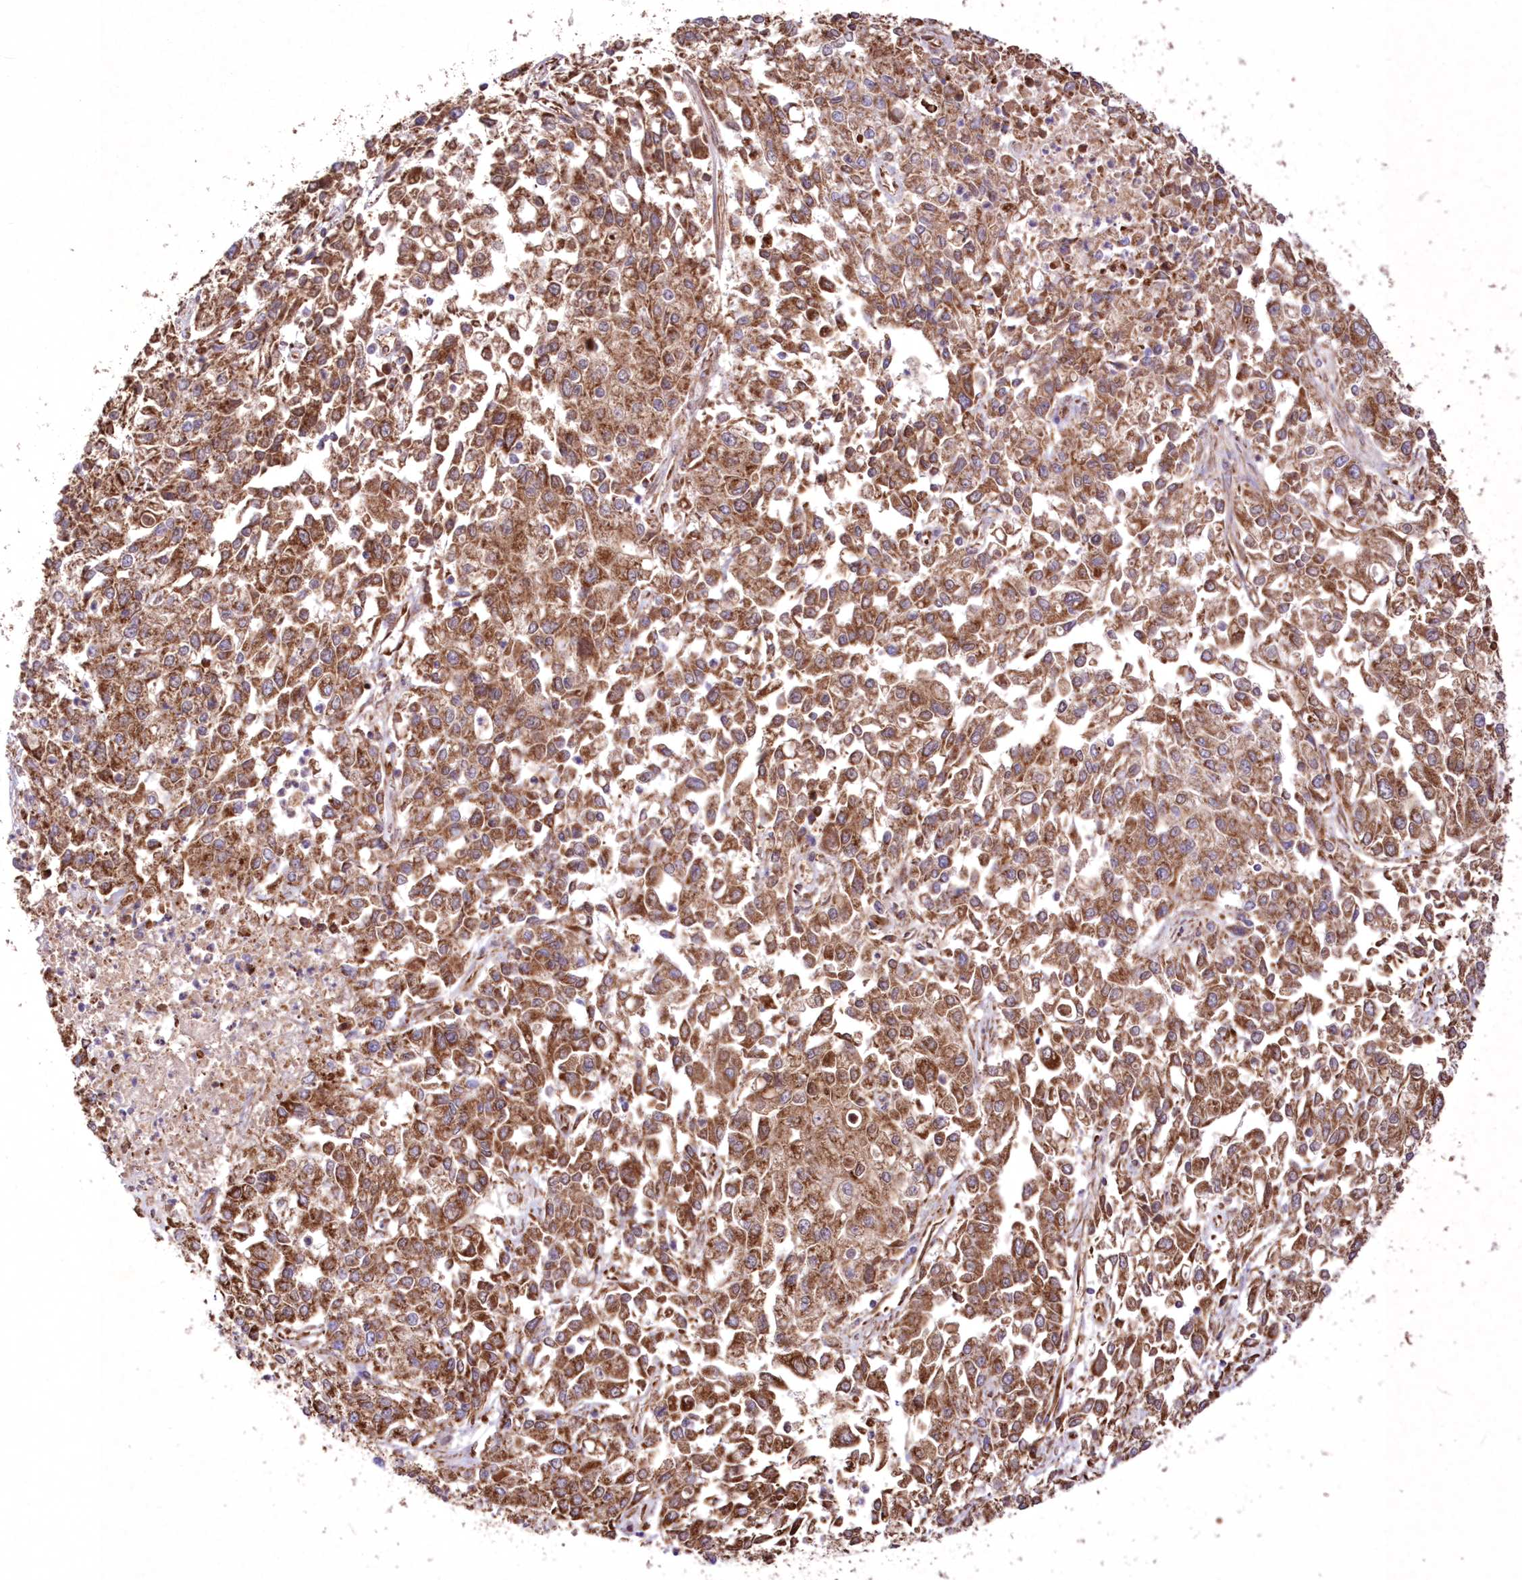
{"staining": {"intensity": "moderate", "quantity": ">75%", "location": "cytoplasmic/membranous"}, "tissue": "endometrial cancer", "cell_type": "Tumor cells", "image_type": "cancer", "snomed": [{"axis": "morphology", "description": "Adenocarcinoma, NOS"}, {"axis": "topography", "description": "Endometrium"}], "caption": "Protein staining reveals moderate cytoplasmic/membranous expression in approximately >75% of tumor cells in endometrial cancer (adenocarcinoma).", "gene": "FCHO2", "patient": {"sex": "female", "age": 49}}